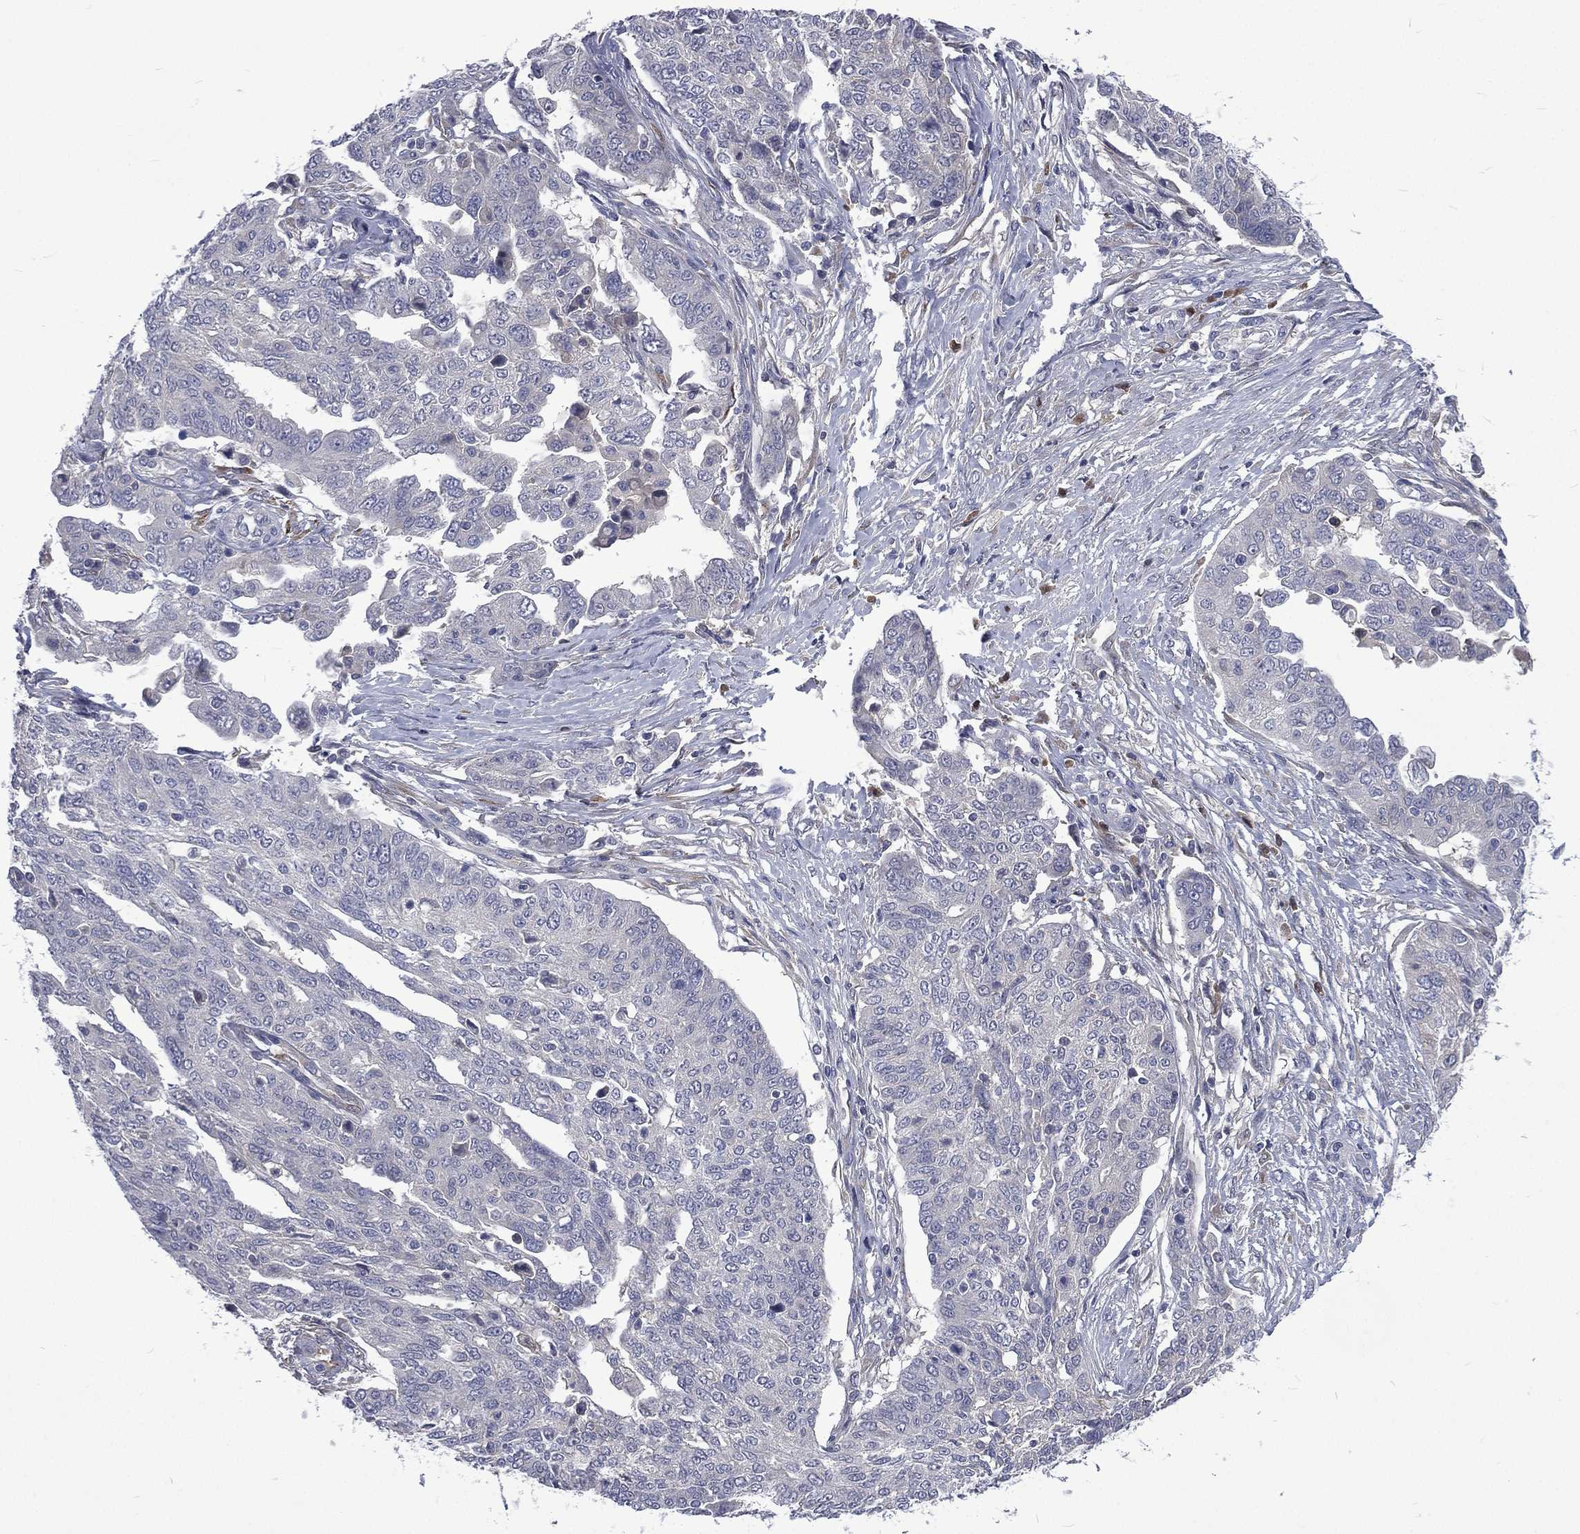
{"staining": {"intensity": "negative", "quantity": "none", "location": "none"}, "tissue": "ovarian cancer", "cell_type": "Tumor cells", "image_type": "cancer", "snomed": [{"axis": "morphology", "description": "Cystadenocarcinoma, serous, NOS"}, {"axis": "topography", "description": "Ovary"}], "caption": "This is a histopathology image of immunohistochemistry staining of ovarian cancer, which shows no positivity in tumor cells.", "gene": "CA12", "patient": {"sex": "female", "age": 67}}